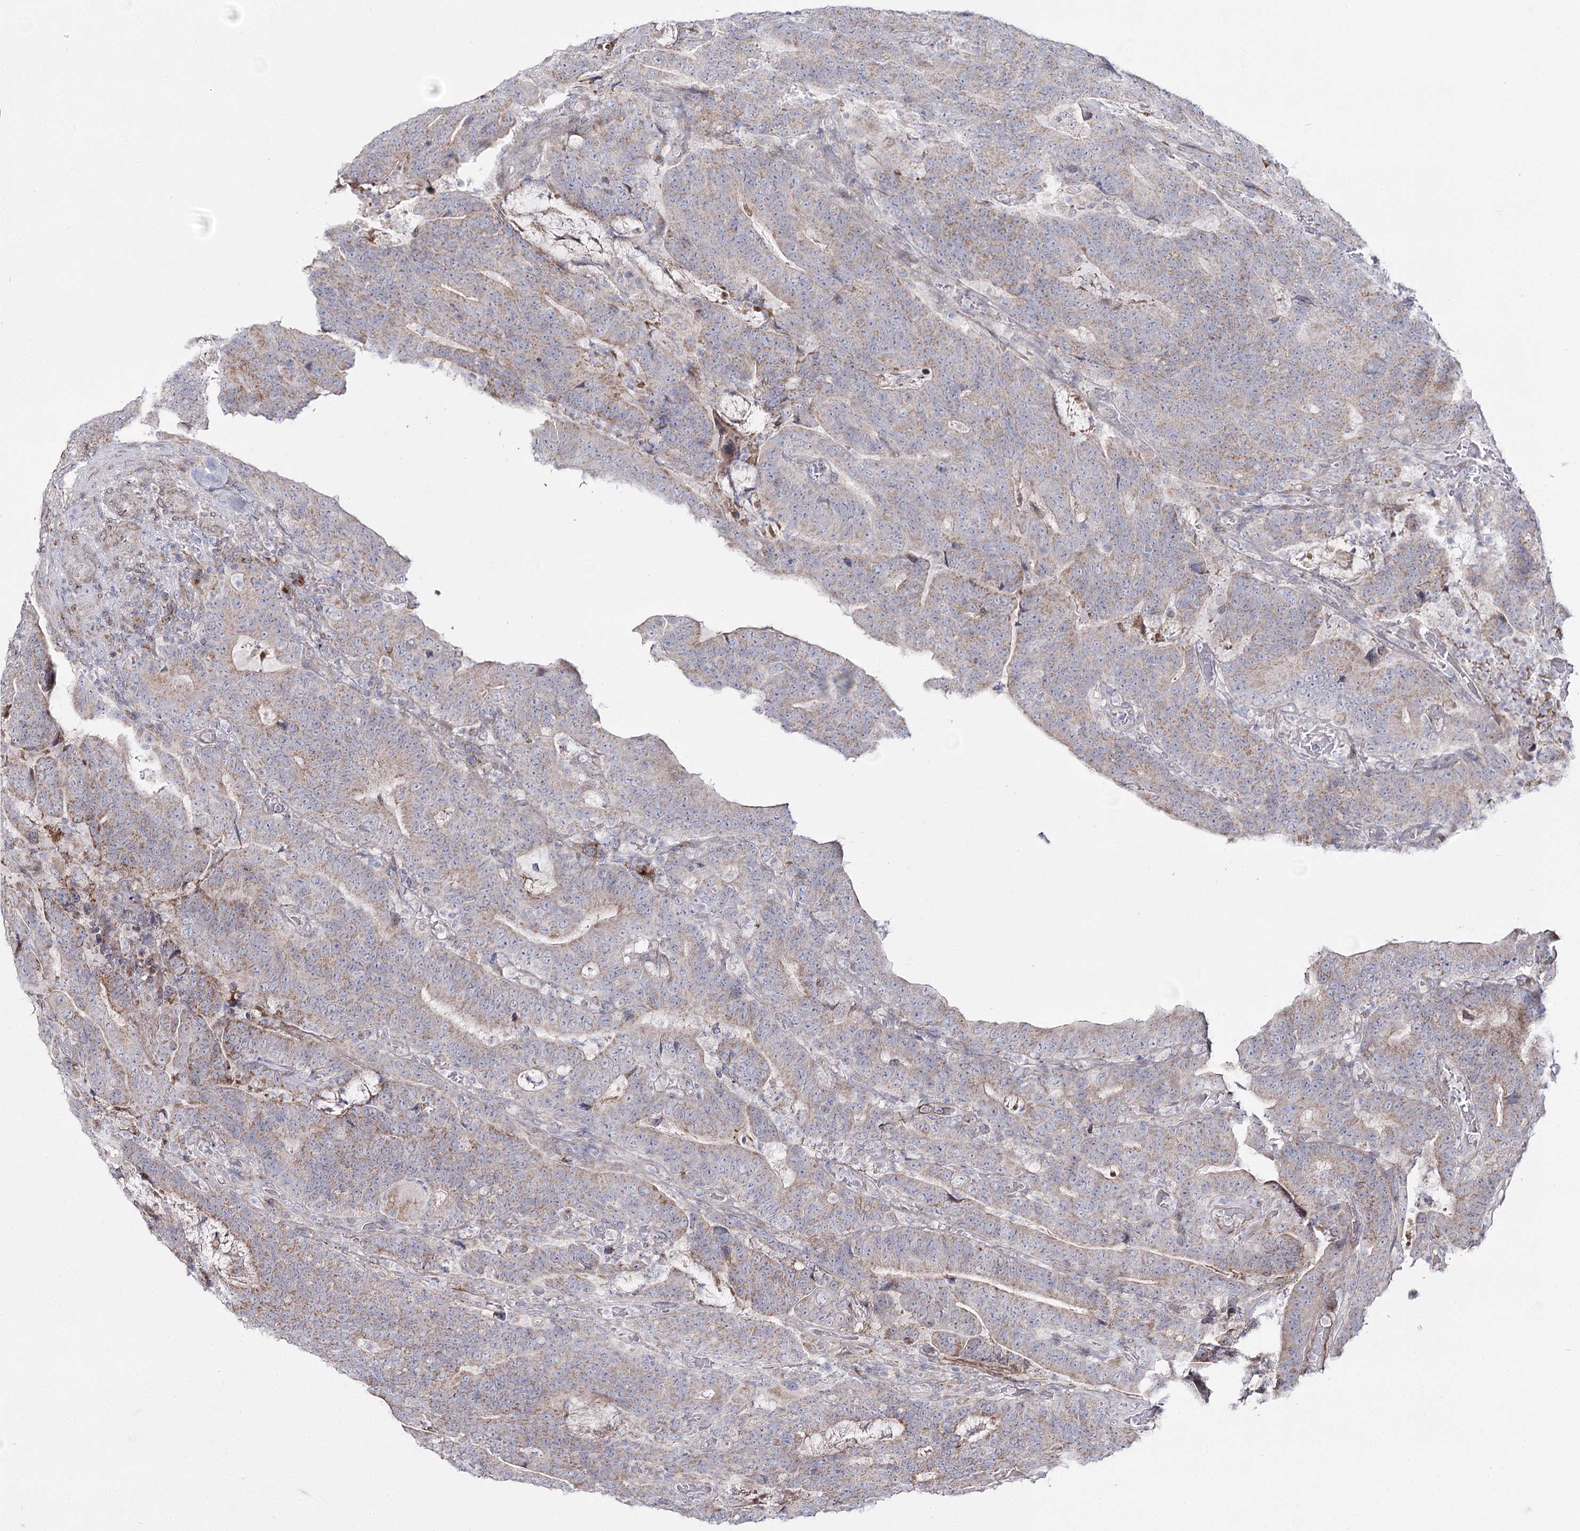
{"staining": {"intensity": "weak", "quantity": ">75%", "location": "cytoplasmic/membranous"}, "tissue": "colorectal cancer", "cell_type": "Tumor cells", "image_type": "cancer", "snomed": [{"axis": "morphology", "description": "Normal tissue, NOS"}, {"axis": "morphology", "description": "Adenocarcinoma, NOS"}, {"axis": "topography", "description": "Colon"}], "caption": "Brown immunohistochemical staining in human colorectal cancer shows weak cytoplasmic/membranous staining in about >75% of tumor cells.", "gene": "C11orf80", "patient": {"sex": "female", "age": 75}}